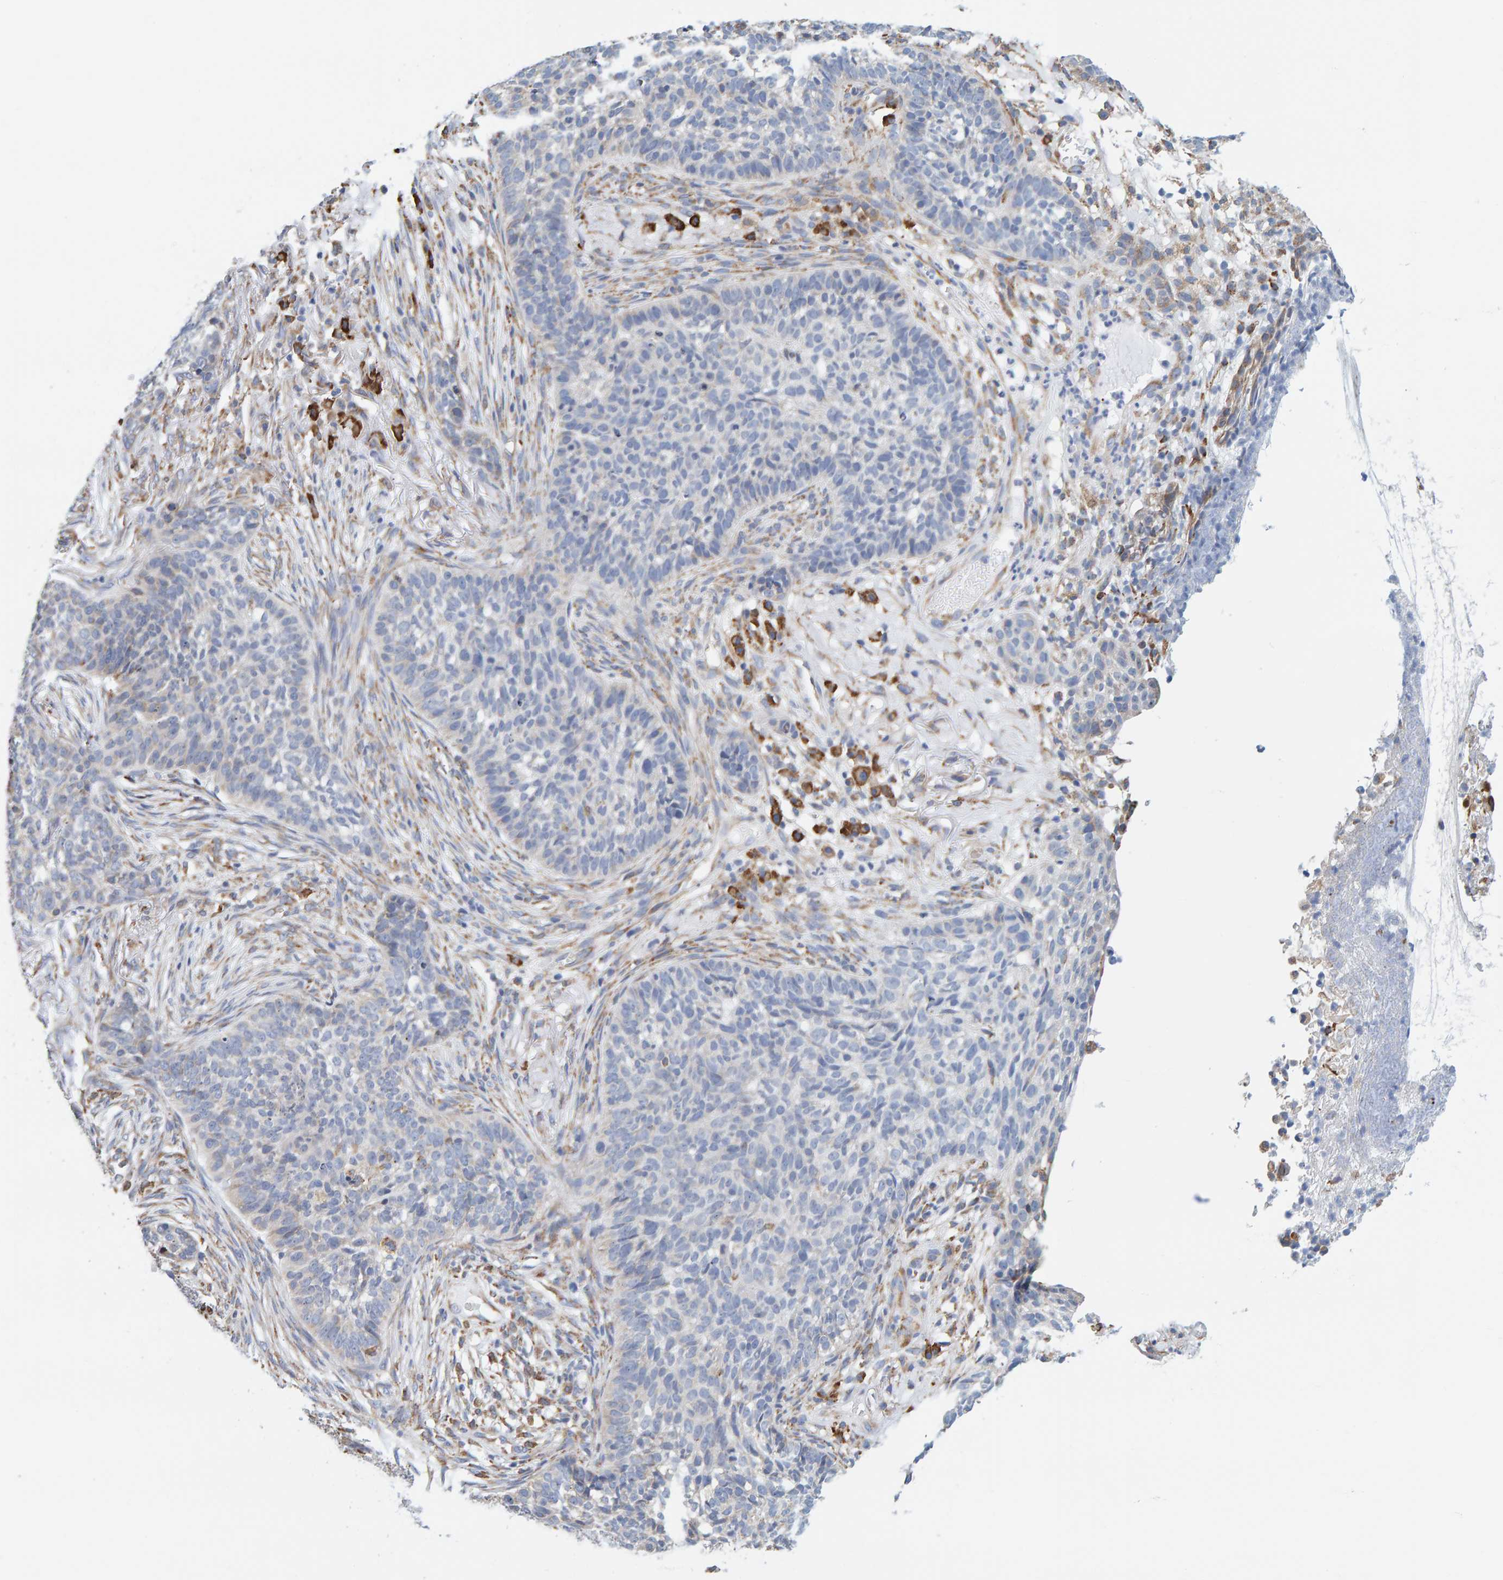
{"staining": {"intensity": "negative", "quantity": "none", "location": "none"}, "tissue": "skin cancer", "cell_type": "Tumor cells", "image_type": "cancer", "snomed": [{"axis": "morphology", "description": "Basal cell carcinoma"}, {"axis": "topography", "description": "Skin"}], "caption": "Photomicrograph shows no protein expression in tumor cells of basal cell carcinoma (skin) tissue. Brightfield microscopy of immunohistochemistry (IHC) stained with DAB (brown) and hematoxylin (blue), captured at high magnification.", "gene": "SGPL1", "patient": {"sex": "male", "age": 85}}